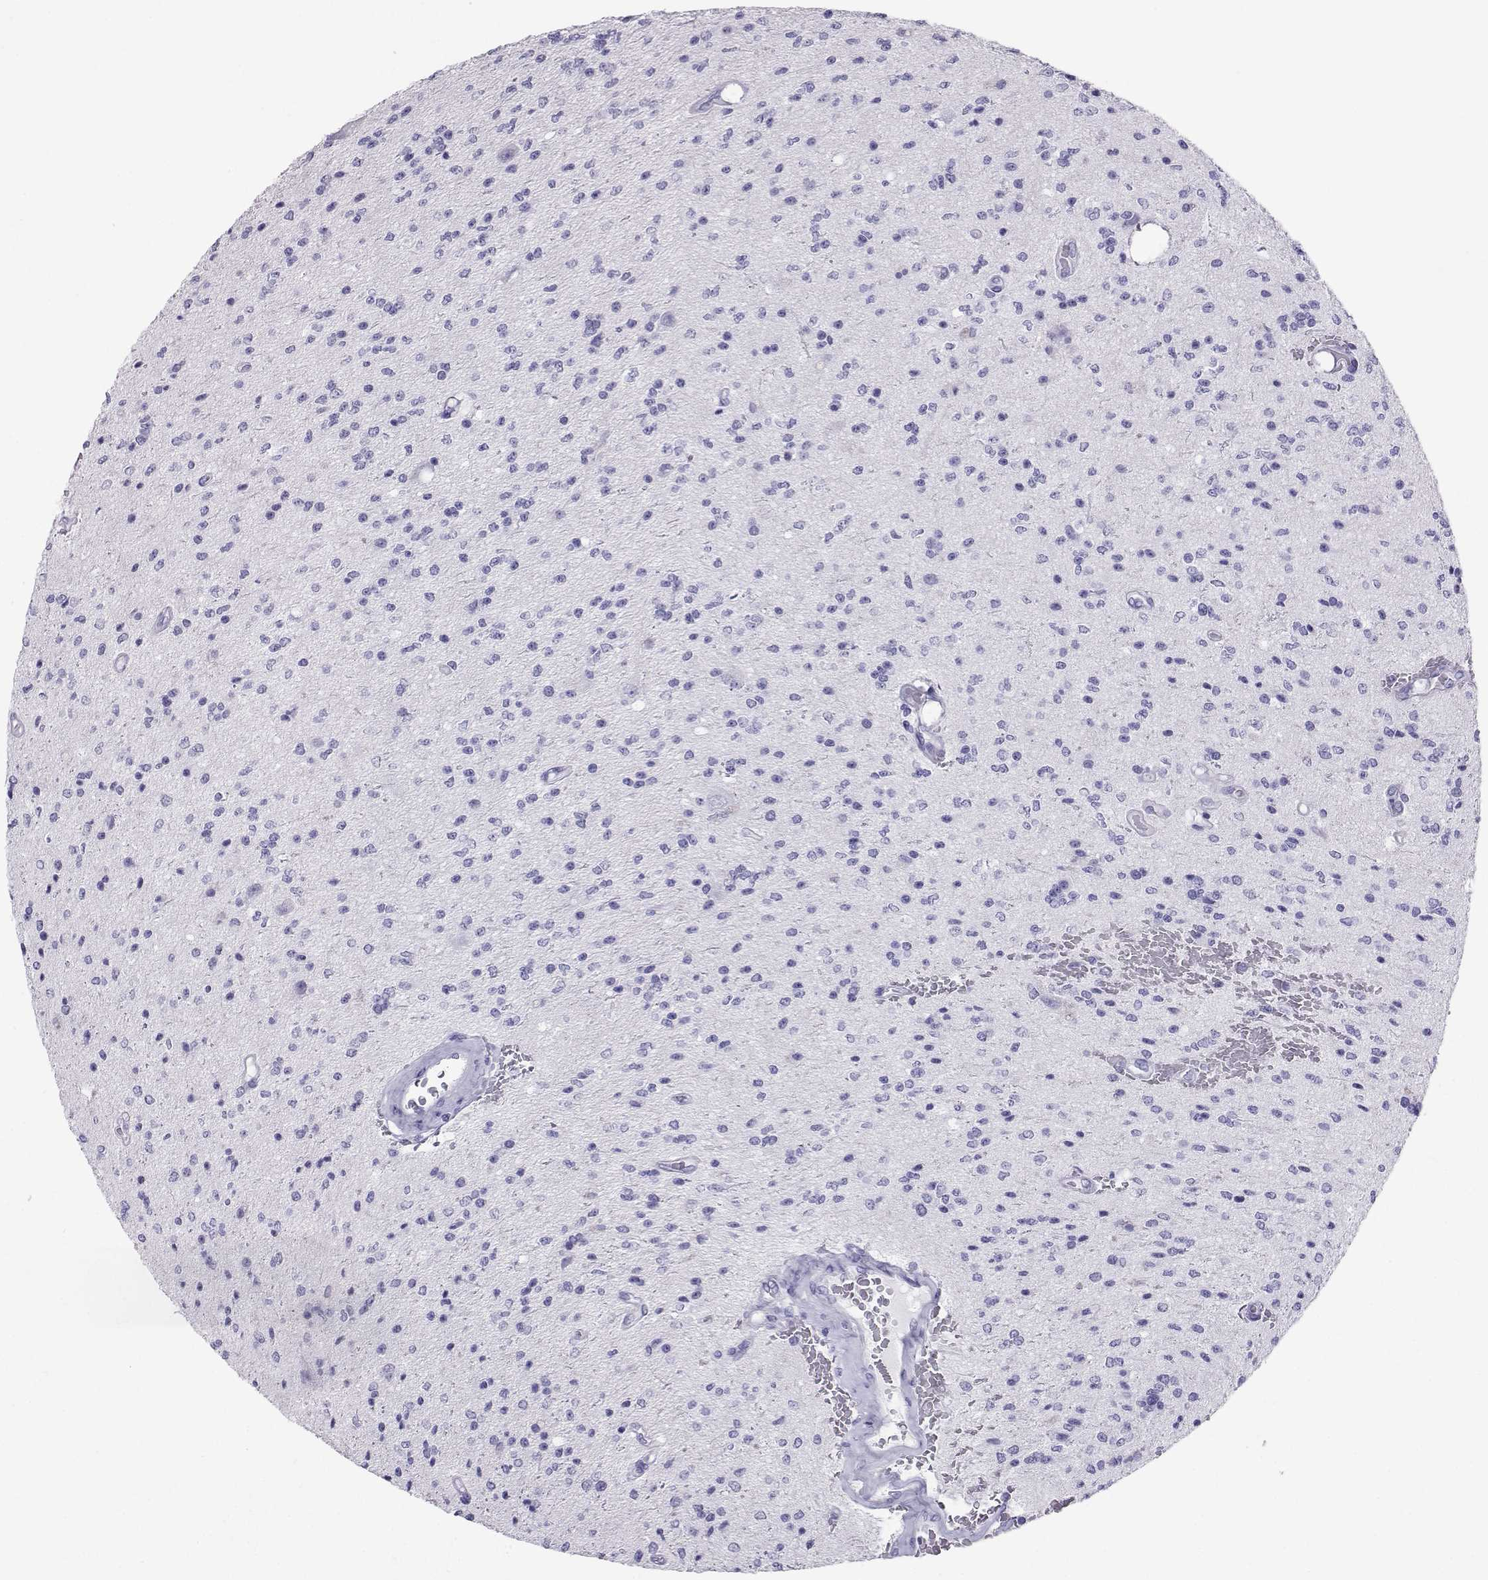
{"staining": {"intensity": "negative", "quantity": "none", "location": "none"}, "tissue": "glioma", "cell_type": "Tumor cells", "image_type": "cancer", "snomed": [{"axis": "morphology", "description": "Glioma, malignant, Low grade"}, {"axis": "topography", "description": "Brain"}], "caption": "Image shows no significant protein positivity in tumor cells of glioma.", "gene": "LORICRIN", "patient": {"sex": "male", "age": 67}}